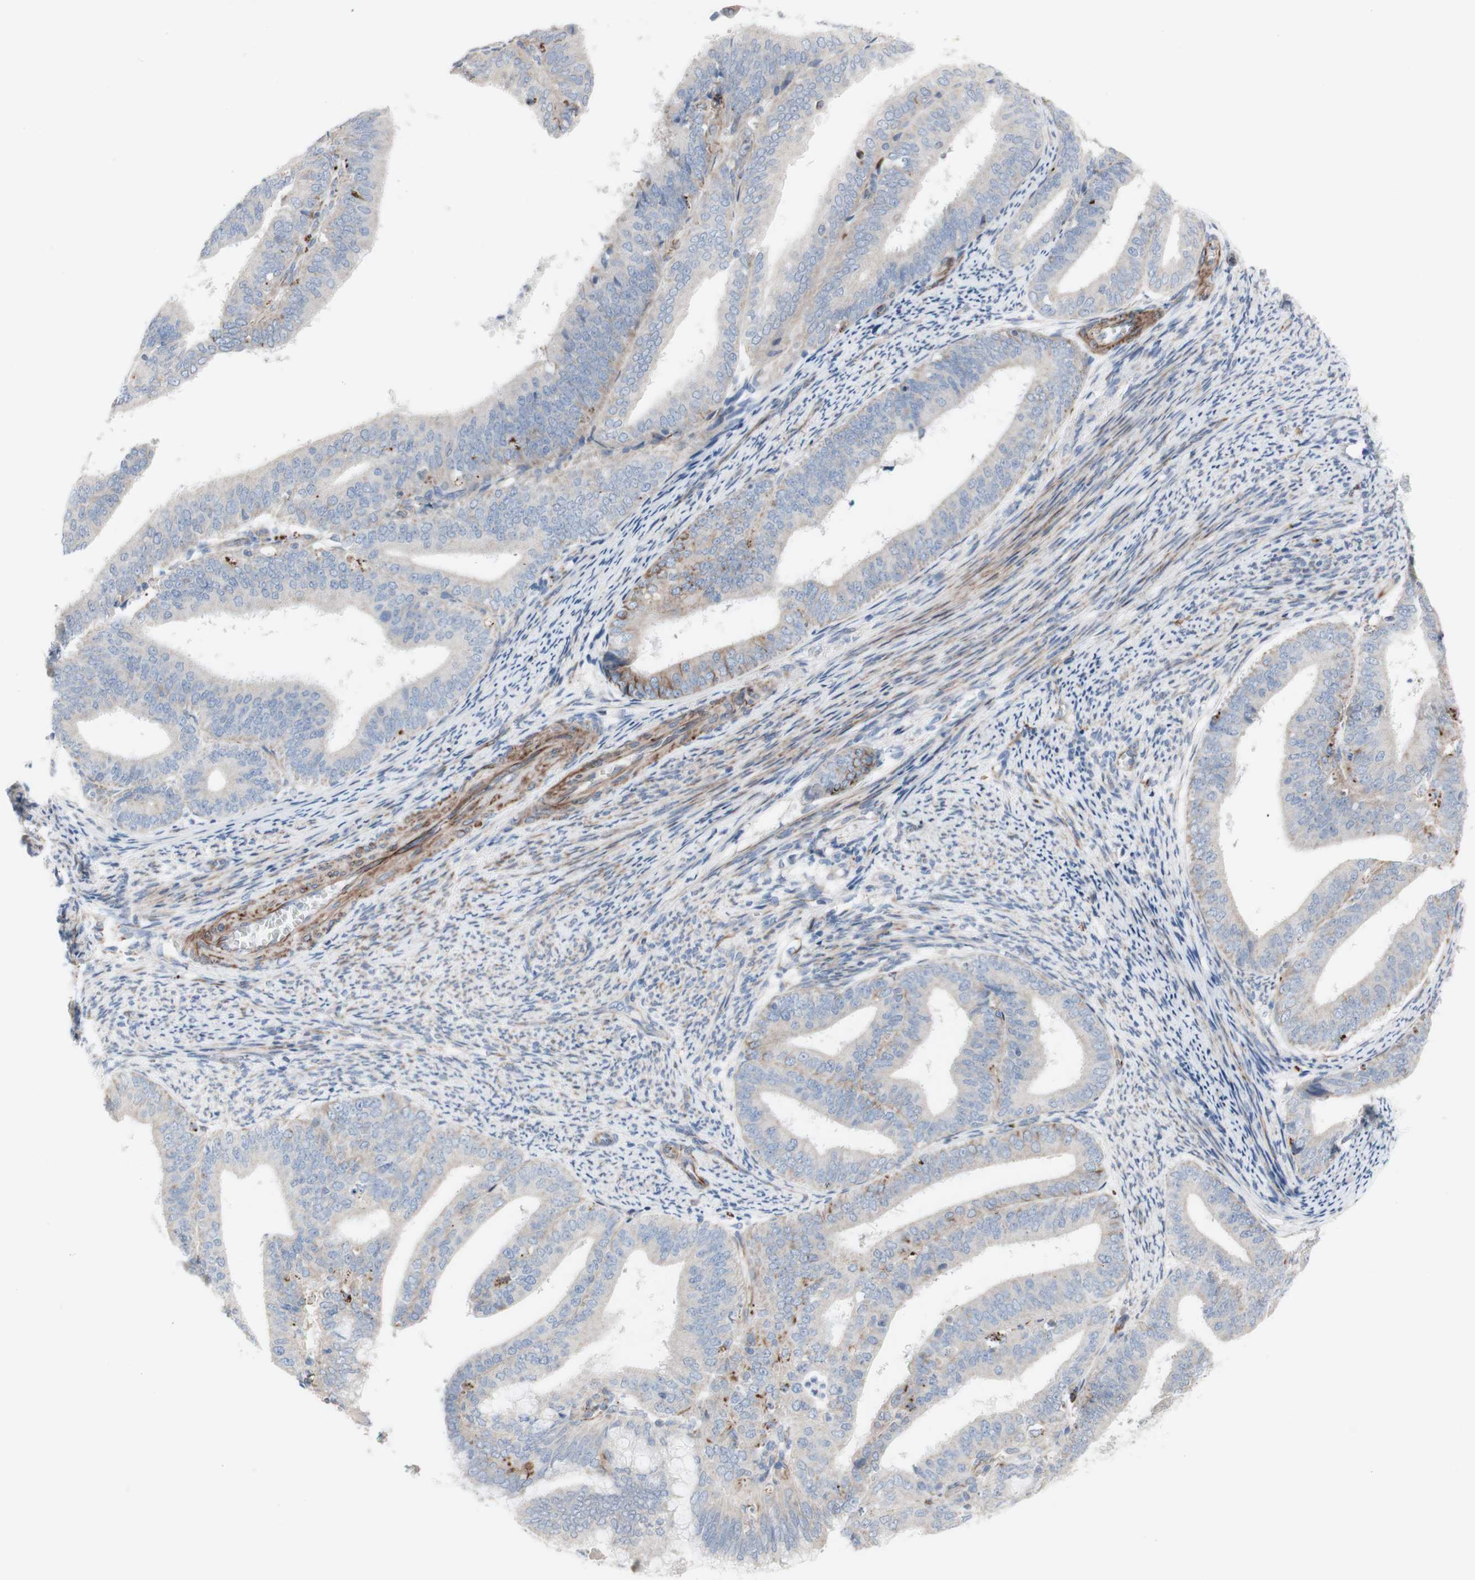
{"staining": {"intensity": "moderate", "quantity": "<25%", "location": "cytoplasmic/membranous"}, "tissue": "endometrial cancer", "cell_type": "Tumor cells", "image_type": "cancer", "snomed": [{"axis": "morphology", "description": "Adenocarcinoma, NOS"}, {"axis": "topography", "description": "Endometrium"}], "caption": "A histopathology image showing moderate cytoplasmic/membranous expression in approximately <25% of tumor cells in endometrial cancer, as visualized by brown immunohistochemical staining.", "gene": "AGPAT5", "patient": {"sex": "female", "age": 63}}